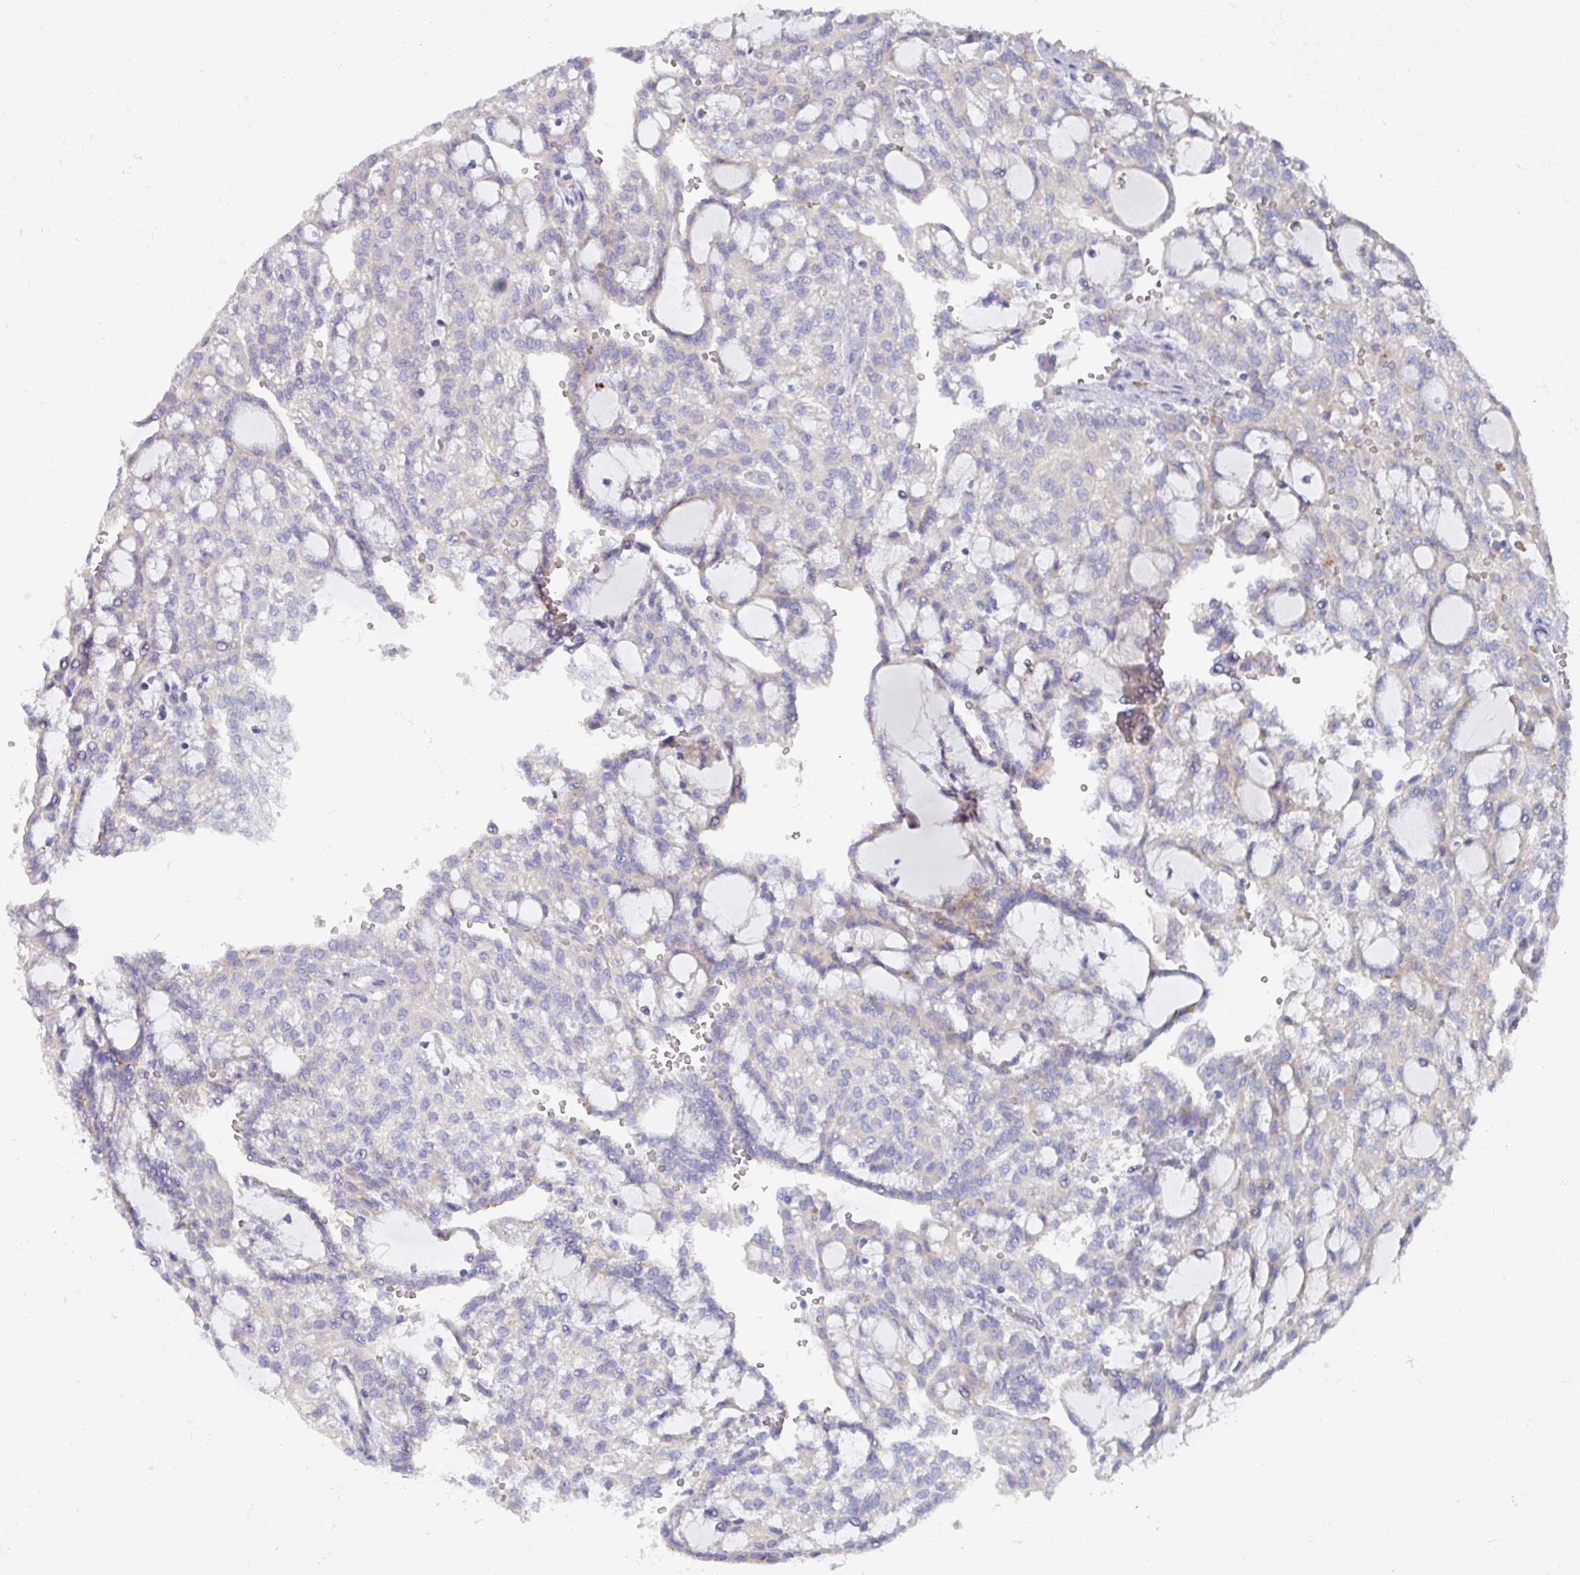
{"staining": {"intensity": "negative", "quantity": "none", "location": "none"}, "tissue": "renal cancer", "cell_type": "Tumor cells", "image_type": "cancer", "snomed": [{"axis": "morphology", "description": "Adenocarcinoma, NOS"}, {"axis": "topography", "description": "Kidney"}], "caption": "High power microscopy photomicrograph of an immunohistochemistry image of renal adenocarcinoma, revealing no significant staining in tumor cells.", "gene": "NT5C1A", "patient": {"sex": "male", "age": 63}}